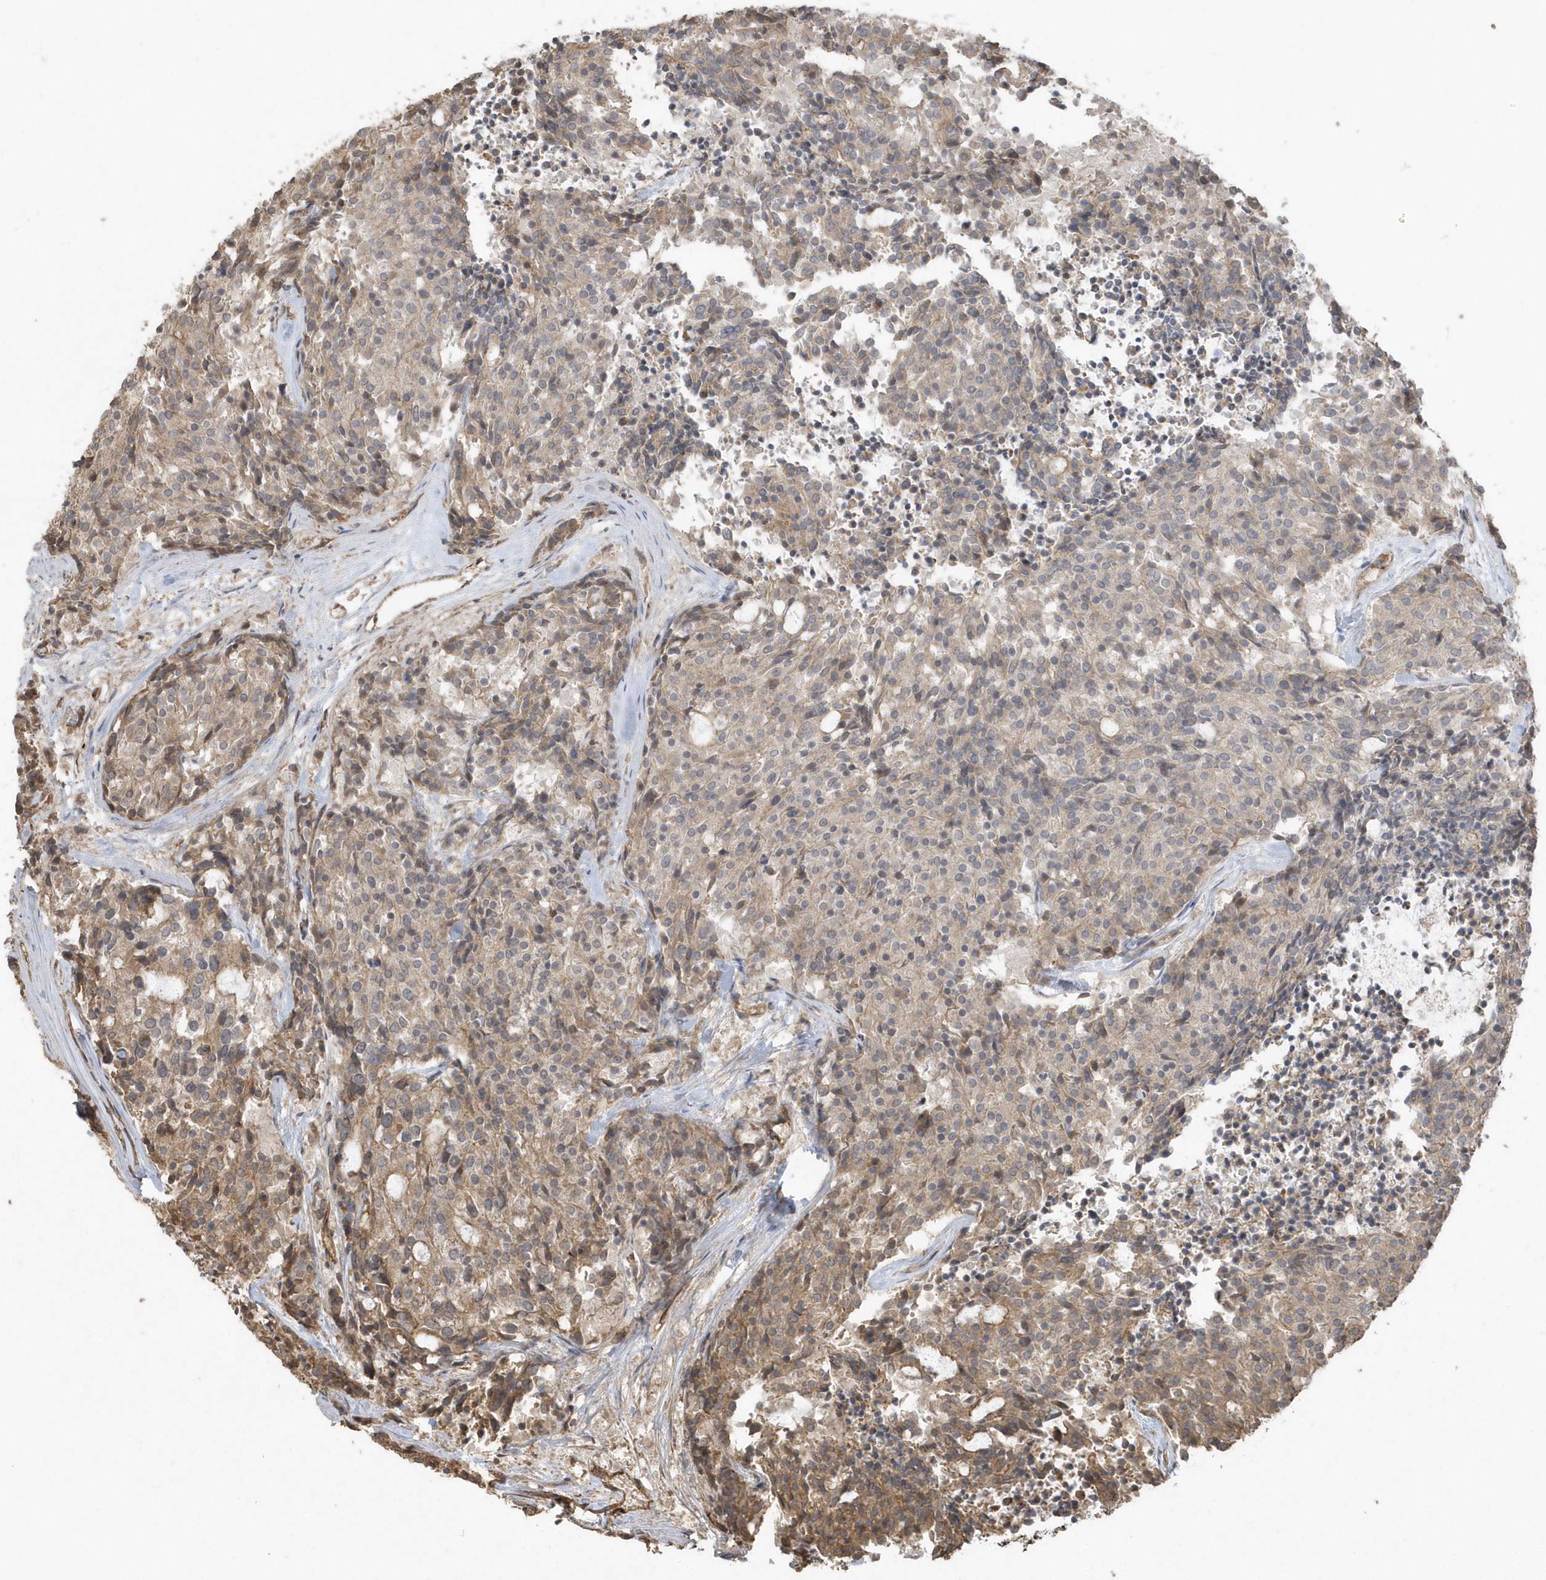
{"staining": {"intensity": "weak", "quantity": ">75%", "location": "cytoplasmic/membranous"}, "tissue": "carcinoid", "cell_type": "Tumor cells", "image_type": "cancer", "snomed": [{"axis": "morphology", "description": "Carcinoid, malignant, NOS"}, {"axis": "topography", "description": "Pancreas"}], "caption": "IHC staining of carcinoid, which shows low levels of weak cytoplasmic/membranous staining in approximately >75% of tumor cells indicating weak cytoplasmic/membranous protein positivity. The staining was performed using DAB (3,3'-diaminobenzidine) (brown) for protein detection and nuclei were counterstained in hematoxylin (blue).", "gene": "HERPUD1", "patient": {"sex": "female", "age": 54}}